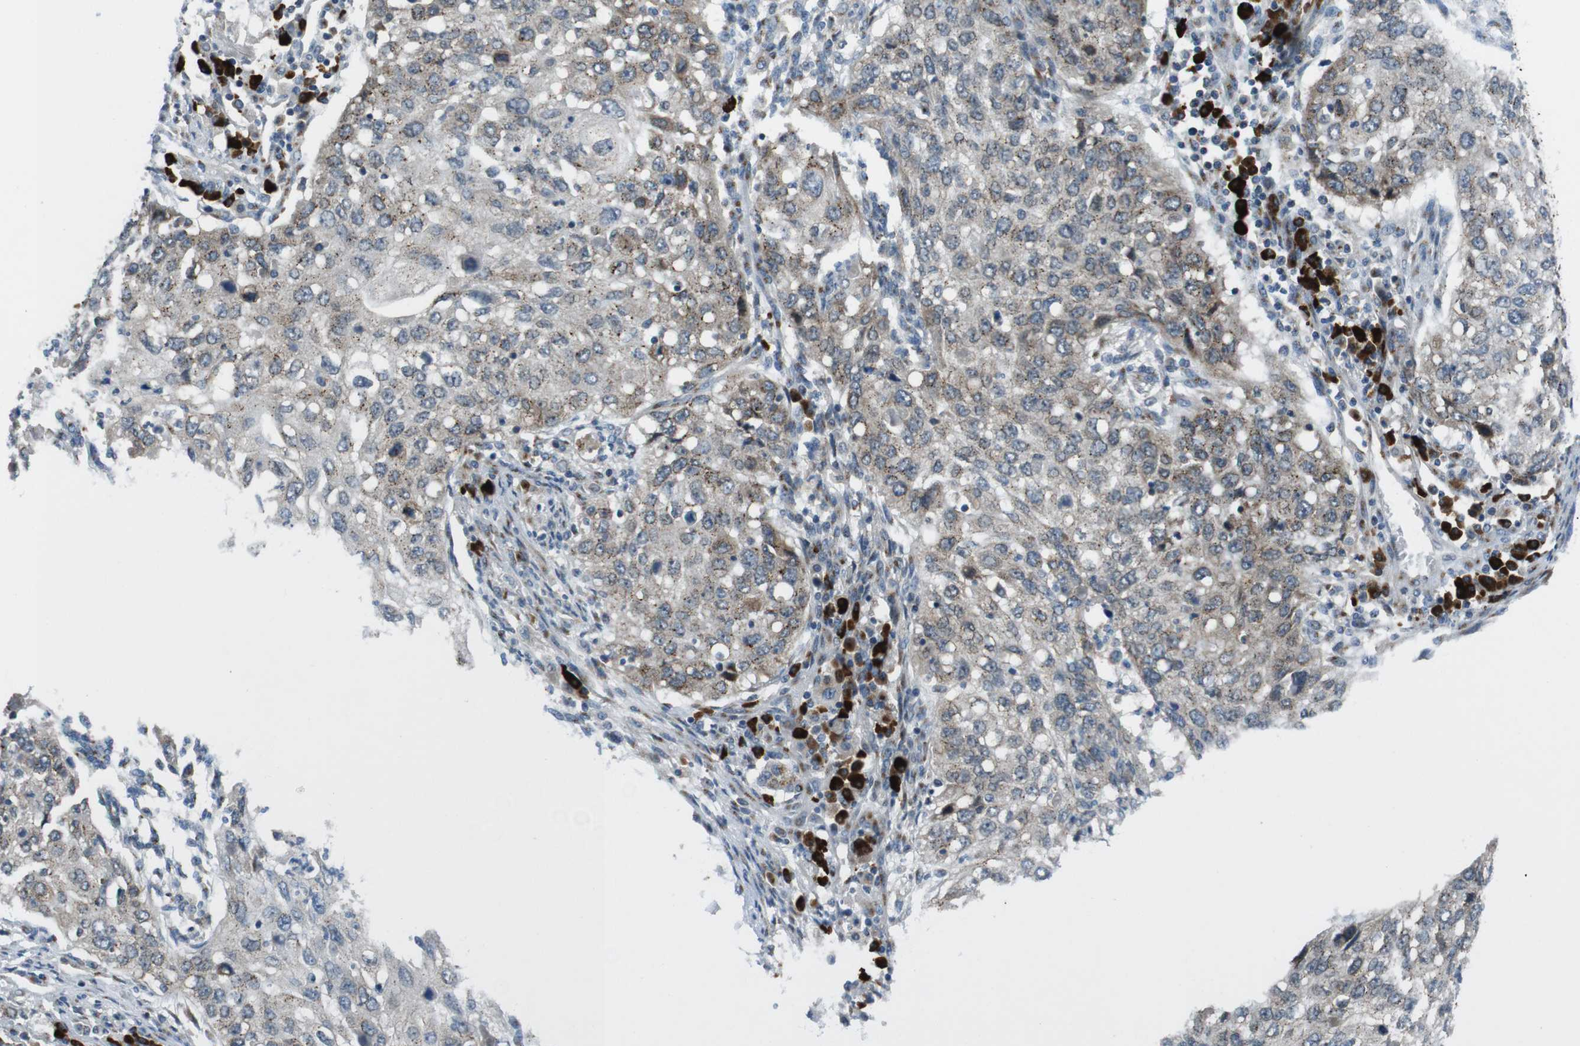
{"staining": {"intensity": "weak", "quantity": ">75%", "location": "cytoplasmic/membranous"}, "tissue": "lung cancer", "cell_type": "Tumor cells", "image_type": "cancer", "snomed": [{"axis": "morphology", "description": "Squamous cell carcinoma, NOS"}, {"axis": "topography", "description": "Lung"}], "caption": "A photomicrograph of human lung squamous cell carcinoma stained for a protein demonstrates weak cytoplasmic/membranous brown staining in tumor cells.", "gene": "ZFPL1", "patient": {"sex": "female", "age": 63}}